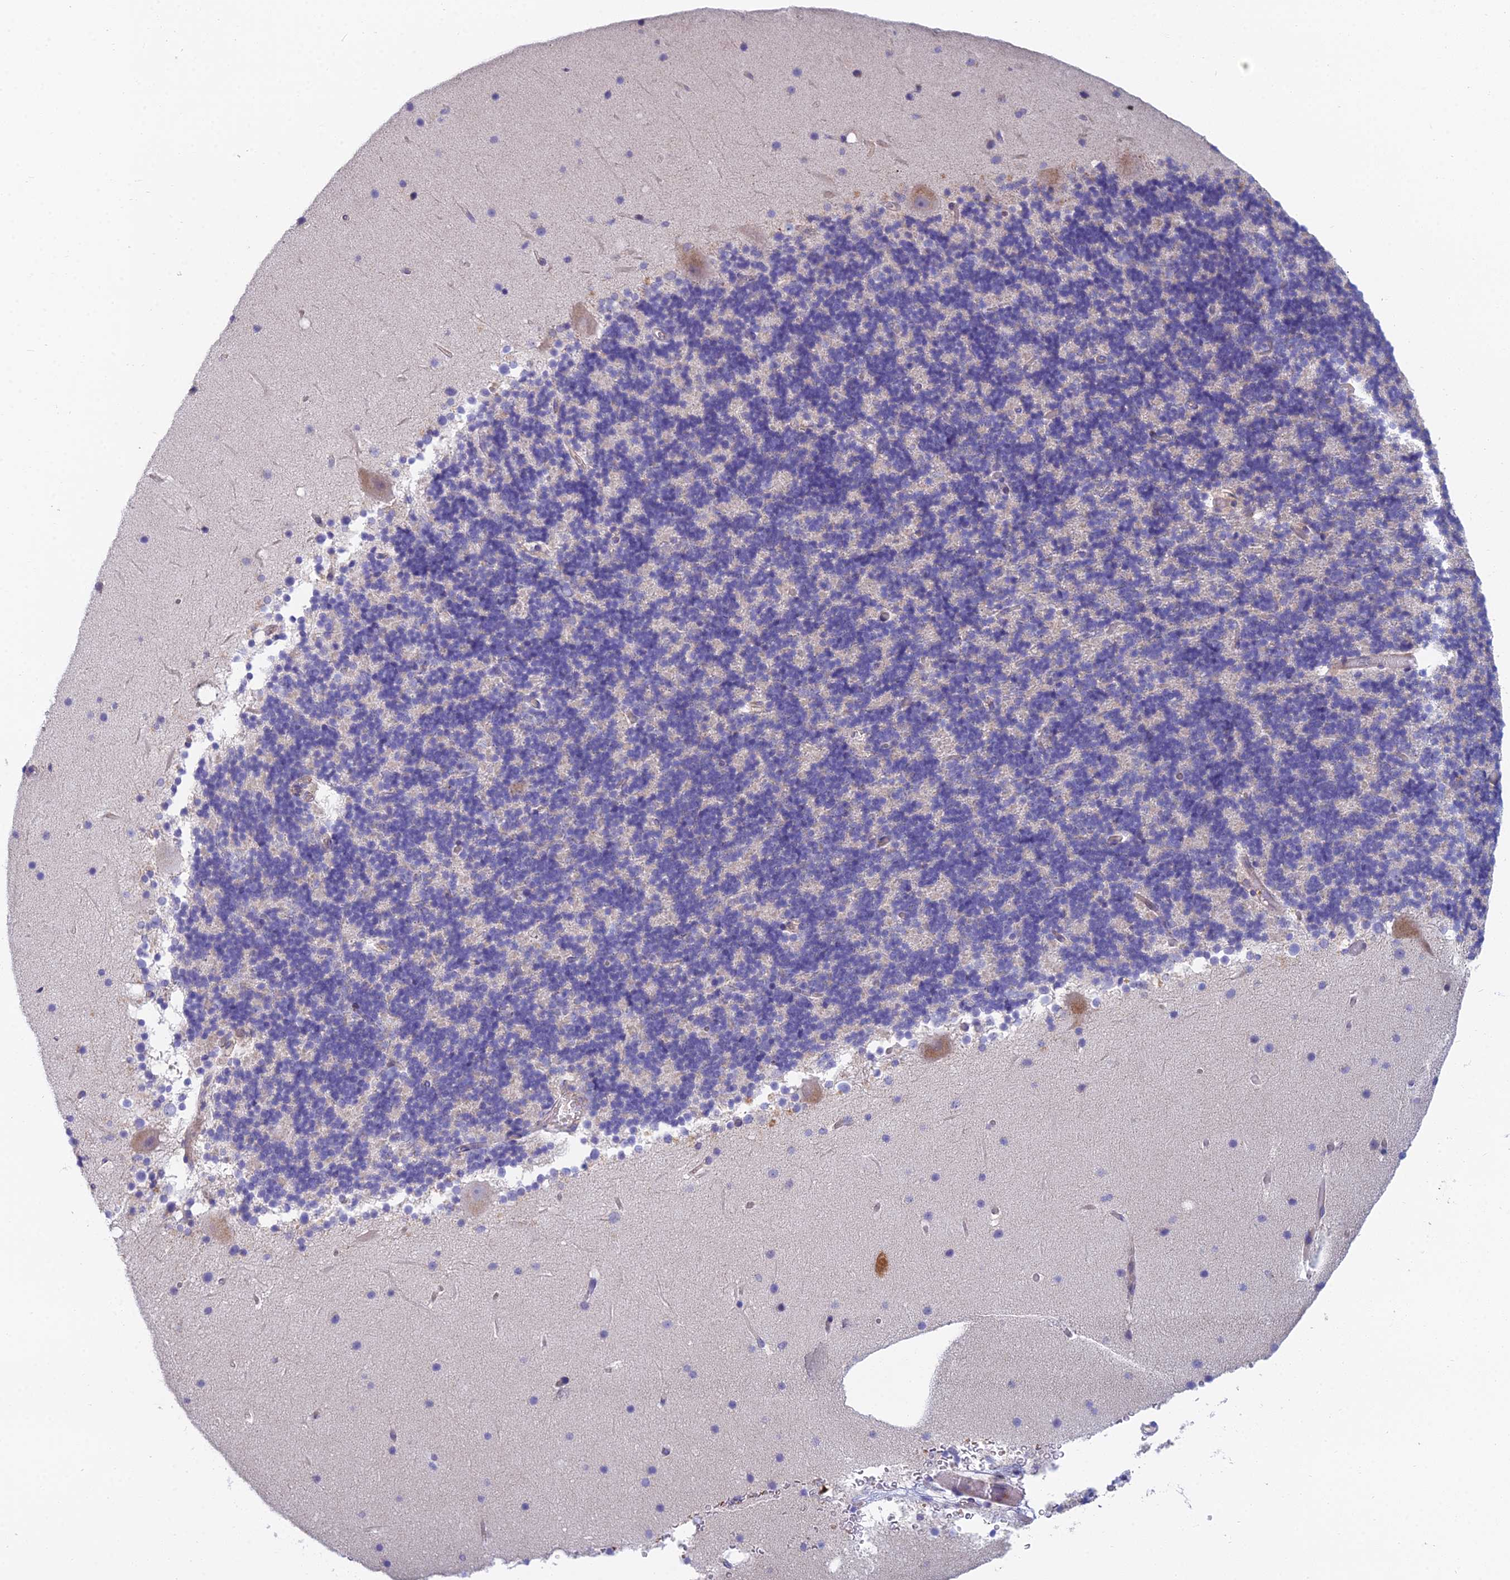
{"staining": {"intensity": "negative", "quantity": "none", "location": "none"}, "tissue": "cerebellum", "cell_type": "Cells in granular layer", "image_type": "normal", "snomed": [{"axis": "morphology", "description": "Normal tissue, NOS"}, {"axis": "topography", "description": "Cerebellum"}], "caption": "Immunohistochemistry of benign human cerebellum demonstrates no expression in cells in granular layer. The staining was performed using DAB to visualize the protein expression in brown, while the nuclei were stained in blue with hematoxylin (Magnification: 20x).", "gene": "ZNF564", "patient": {"sex": "male", "age": 57}}